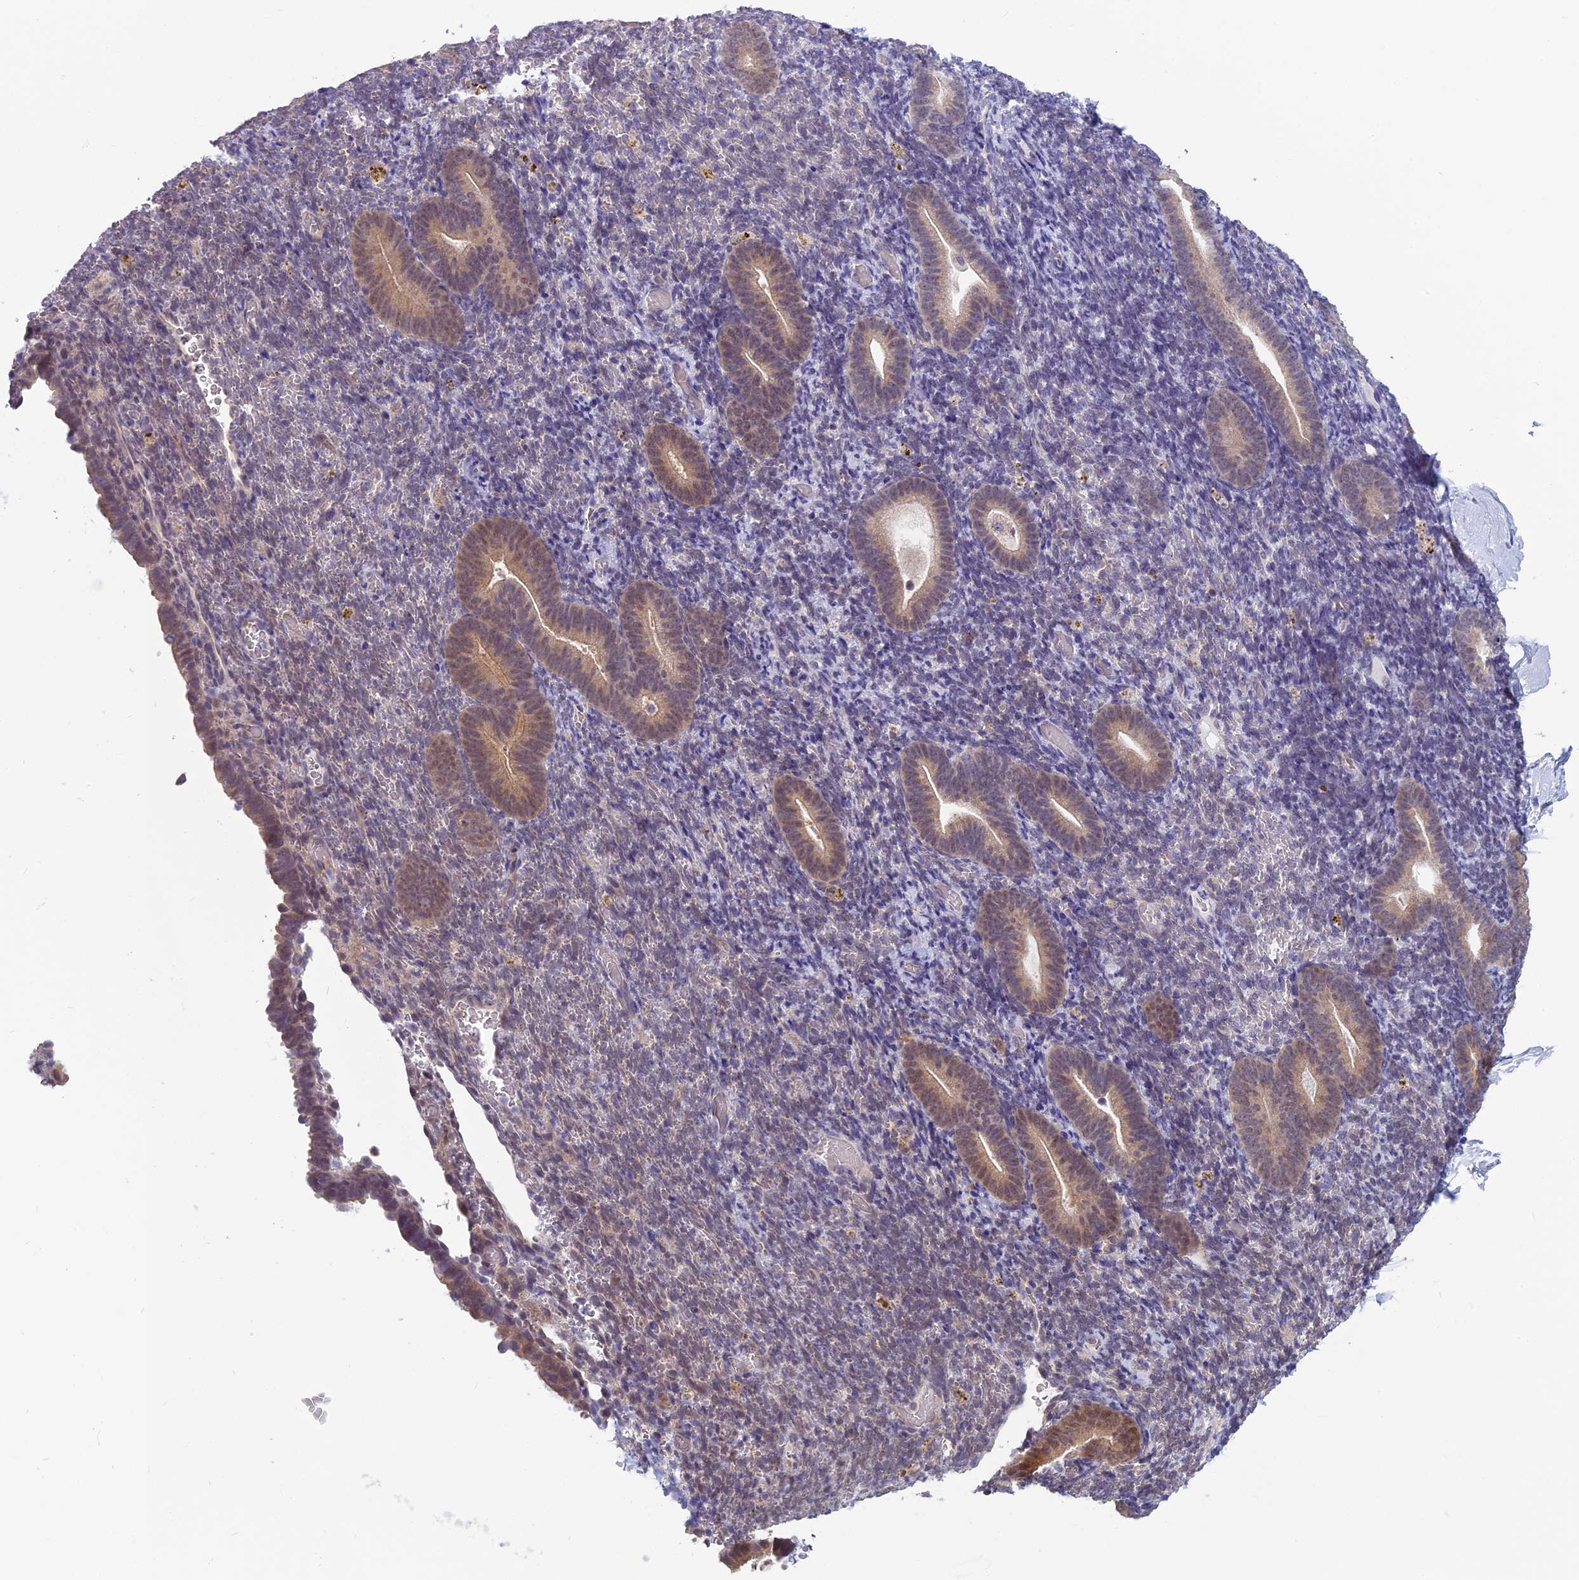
{"staining": {"intensity": "negative", "quantity": "none", "location": "none"}, "tissue": "endometrium", "cell_type": "Cells in endometrial stroma", "image_type": "normal", "snomed": [{"axis": "morphology", "description": "Normal tissue, NOS"}, {"axis": "topography", "description": "Endometrium"}], "caption": "Immunohistochemical staining of benign endometrium reveals no significant staining in cells in endometrial stroma.", "gene": "MRI1", "patient": {"sex": "female", "age": 51}}